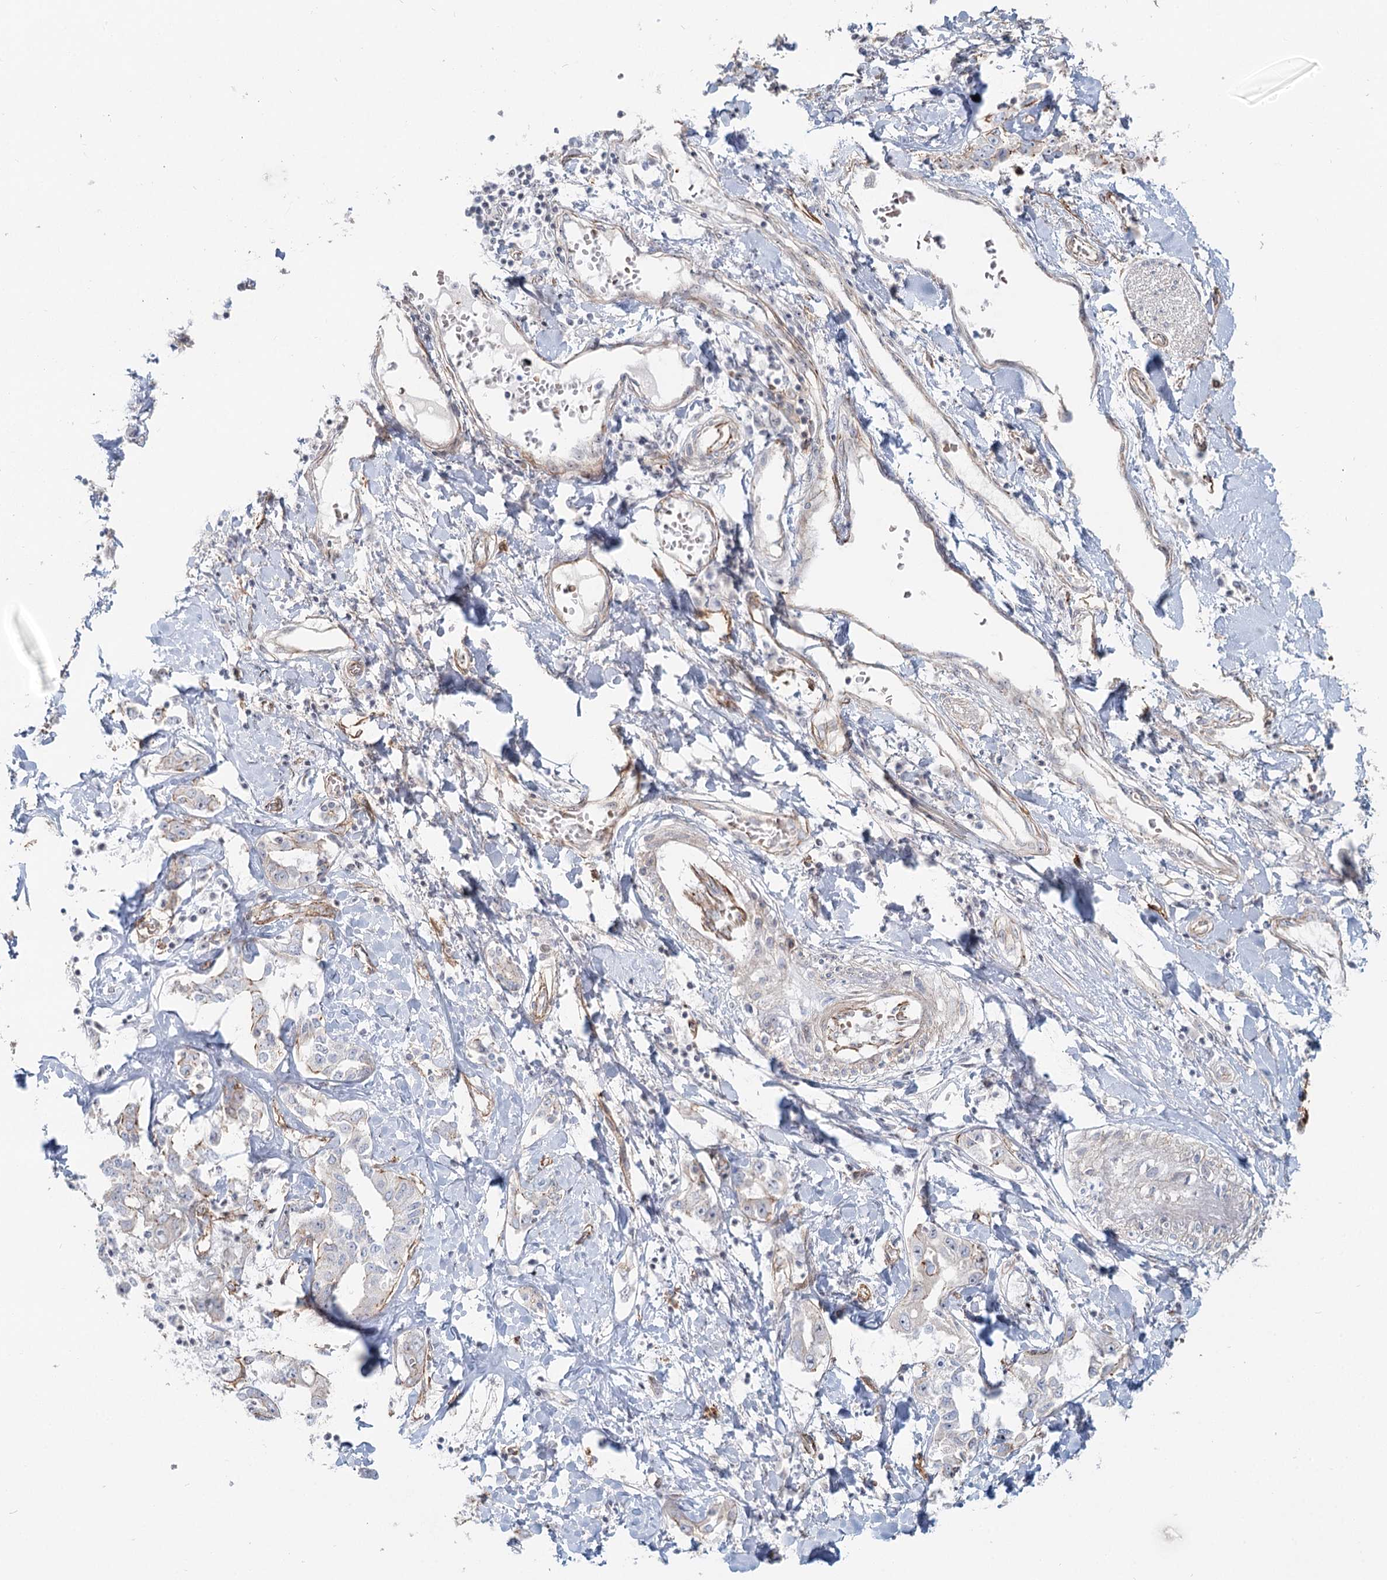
{"staining": {"intensity": "negative", "quantity": "none", "location": "none"}, "tissue": "liver cancer", "cell_type": "Tumor cells", "image_type": "cancer", "snomed": [{"axis": "morphology", "description": "Cholangiocarcinoma"}, {"axis": "topography", "description": "Liver"}], "caption": "IHC photomicrograph of human cholangiocarcinoma (liver) stained for a protein (brown), which demonstrates no positivity in tumor cells. (DAB (3,3'-diaminobenzidine) immunohistochemistry (IHC) visualized using brightfield microscopy, high magnification).", "gene": "ZFYVE28", "patient": {"sex": "male", "age": 59}}